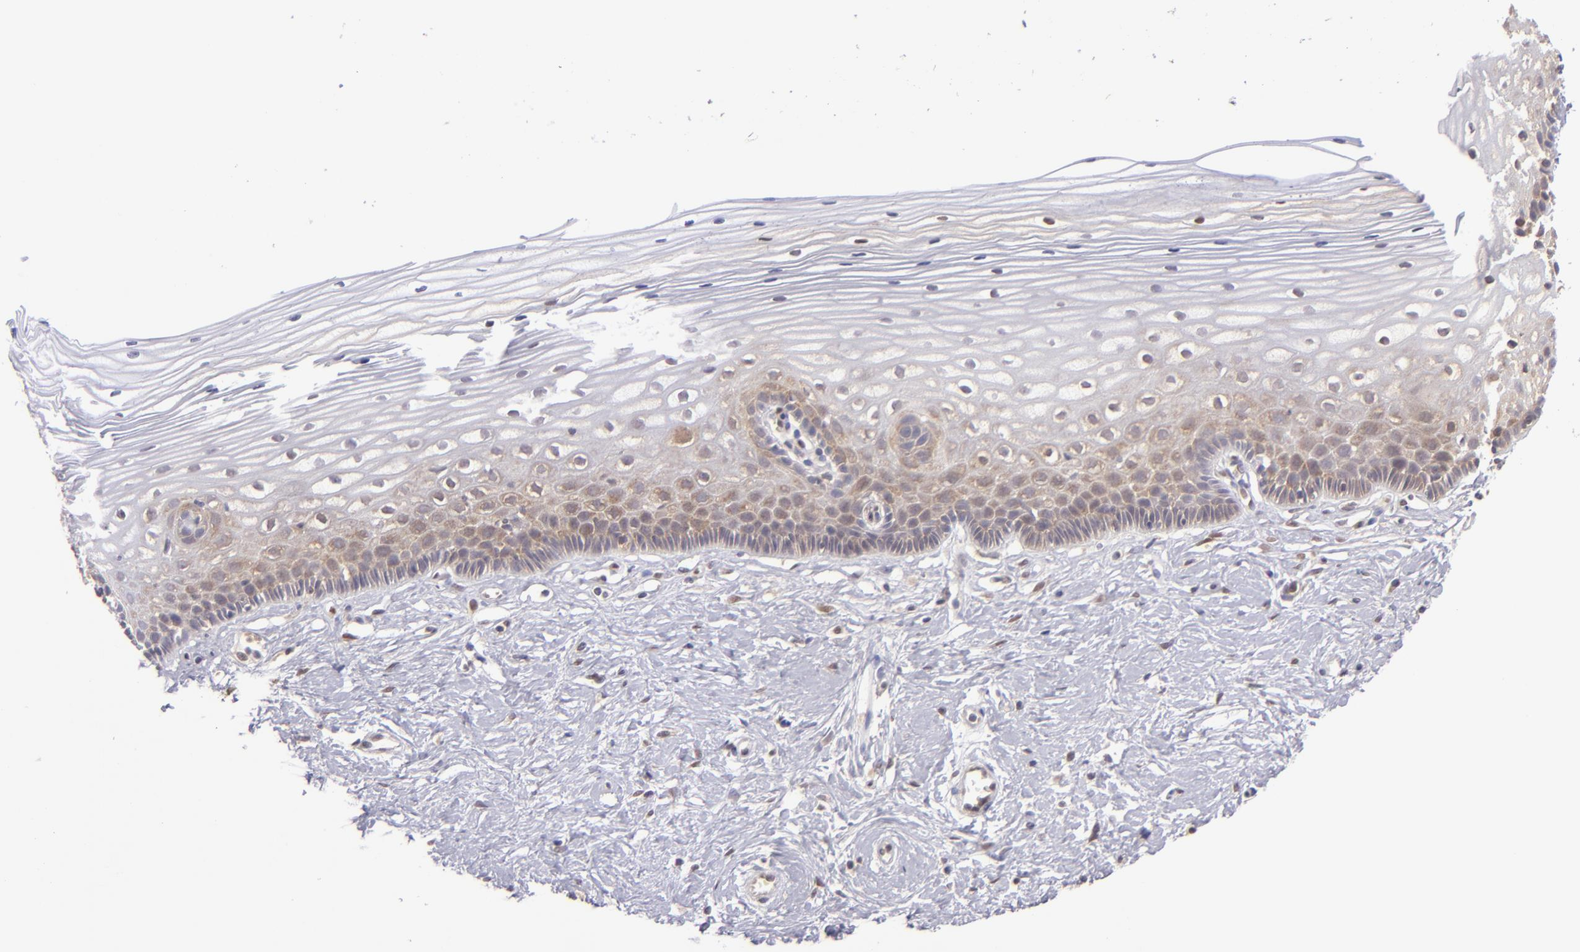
{"staining": {"intensity": "strong", "quantity": "25%-75%", "location": "cytoplasmic/membranous"}, "tissue": "cervix", "cell_type": "Glandular cells", "image_type": "normal", "snomed": [{"axis": "morphology", "description": "Normal tissue, NOS"}, {"axis": "topography", "description": "Cervix"}], "caption": "Cervix stained with immunohistochemistry (IHC) displays strong cytoplasmic/membranous staining in approximately 25%-75% of glandular cells. The staining was performed using DAB, with brown indicating positive protein expression. Nuclei are stained blue with hematoxylin.", "gene": "PTPN13", "patient": {"sex": "female", "age": 40}}